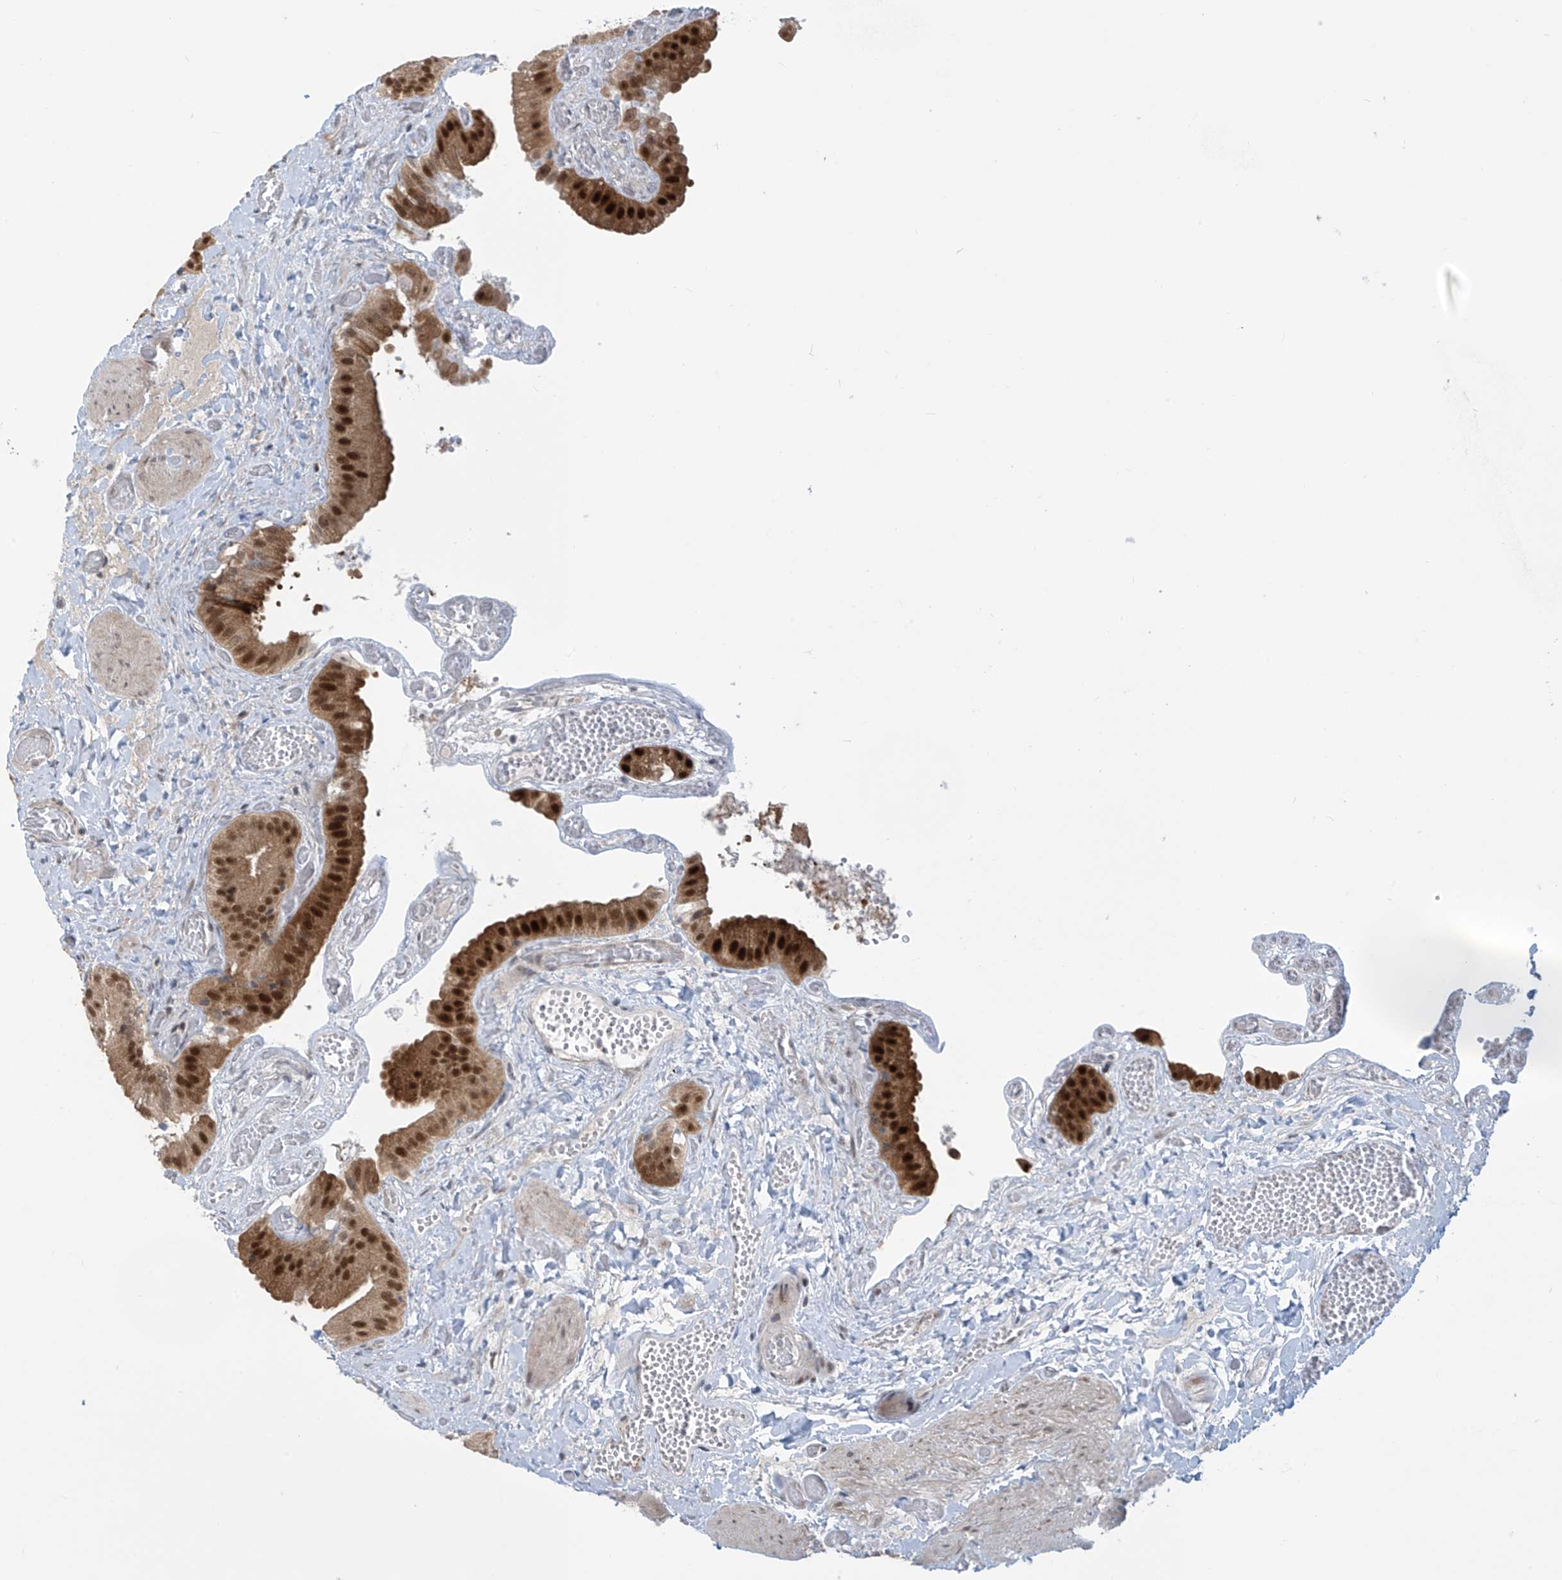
{"staining": {"intensity": "strong", "quantity": "25%-75%", "location": "cytoplasmic/membranous,nuclear"}, "tissue": "gallbladder", "cell_type": "Glandular cells", "image_type": "normal", "snomed": [{"axis": "morphology", "description": "Normal tissue, NOS"}, {"axis": "topography", "description": "Gallbladder"}], "caption": "About 25%-75% of glandular cells in unremarkable gallbladder exhibit strong cytoplasmic/membranous,nuclear protein staining as visualized by brown immunohistochemical staining.", "gene": "LAGE3", "patient": {"sex": "female", "age": 64}}